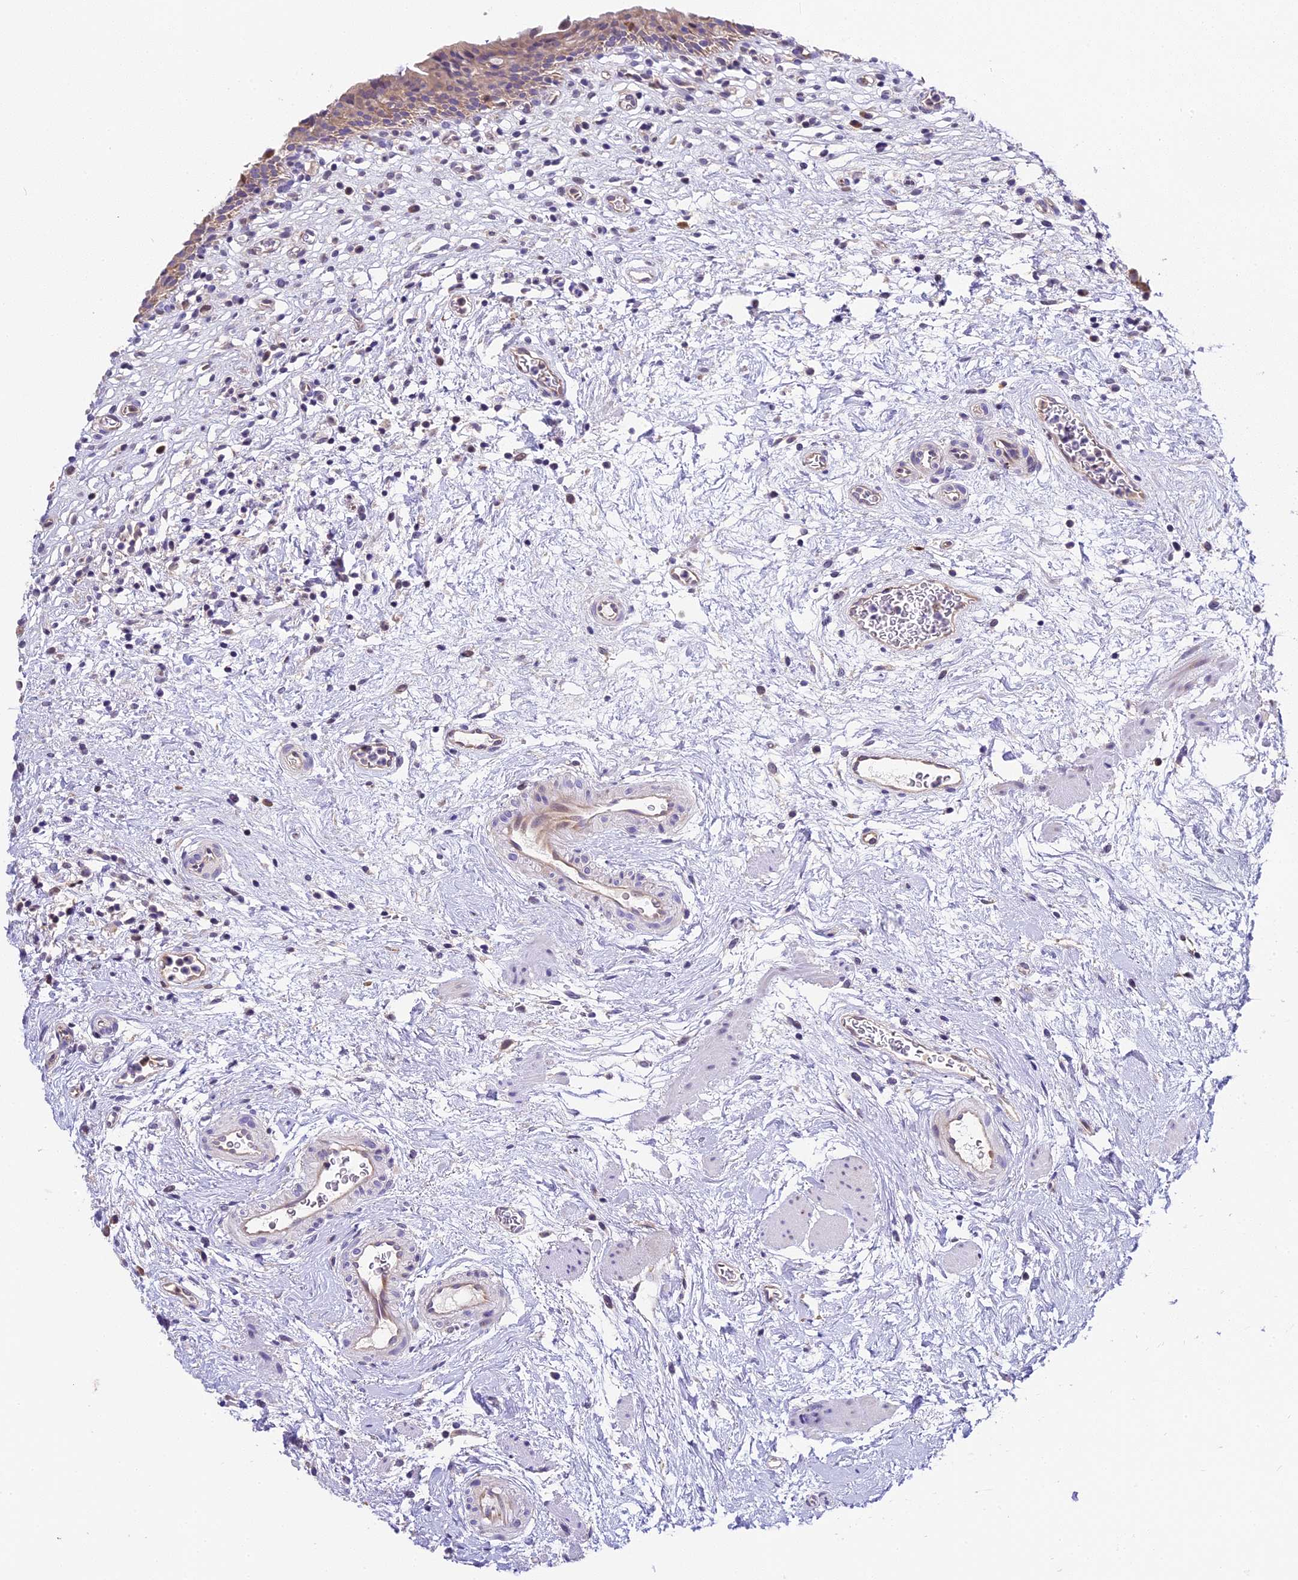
{"staining": {"intensity": "weak", "quantity": "25%-75%", "location": "cytoplasmic/membranous"}, "tissue": "urinary bladder", "cell_type": "Urothelial cells", "image_type": "normal", "snomed": [{"axis": "morphology", "description": "Normal tissue, NOS"}, {"axis": "morphology", "description": "Inflammation, NOS"}, {"axis": "topography", "description": "Urinary bladder"}], "caption": "A low amount of weak cytoplasmic/membranous expression is appreciated in approximately 25%-75% of urothelial cells in normal urinary bladder. The staining is performed using DAB (3,3'-diaminobenzidine) brown chromogen to label protein expression. The nuclei are counter-stained blue using hematoxylin.", "gene": "BSCL2", "patient": {"sex": "male", "age": 63}}